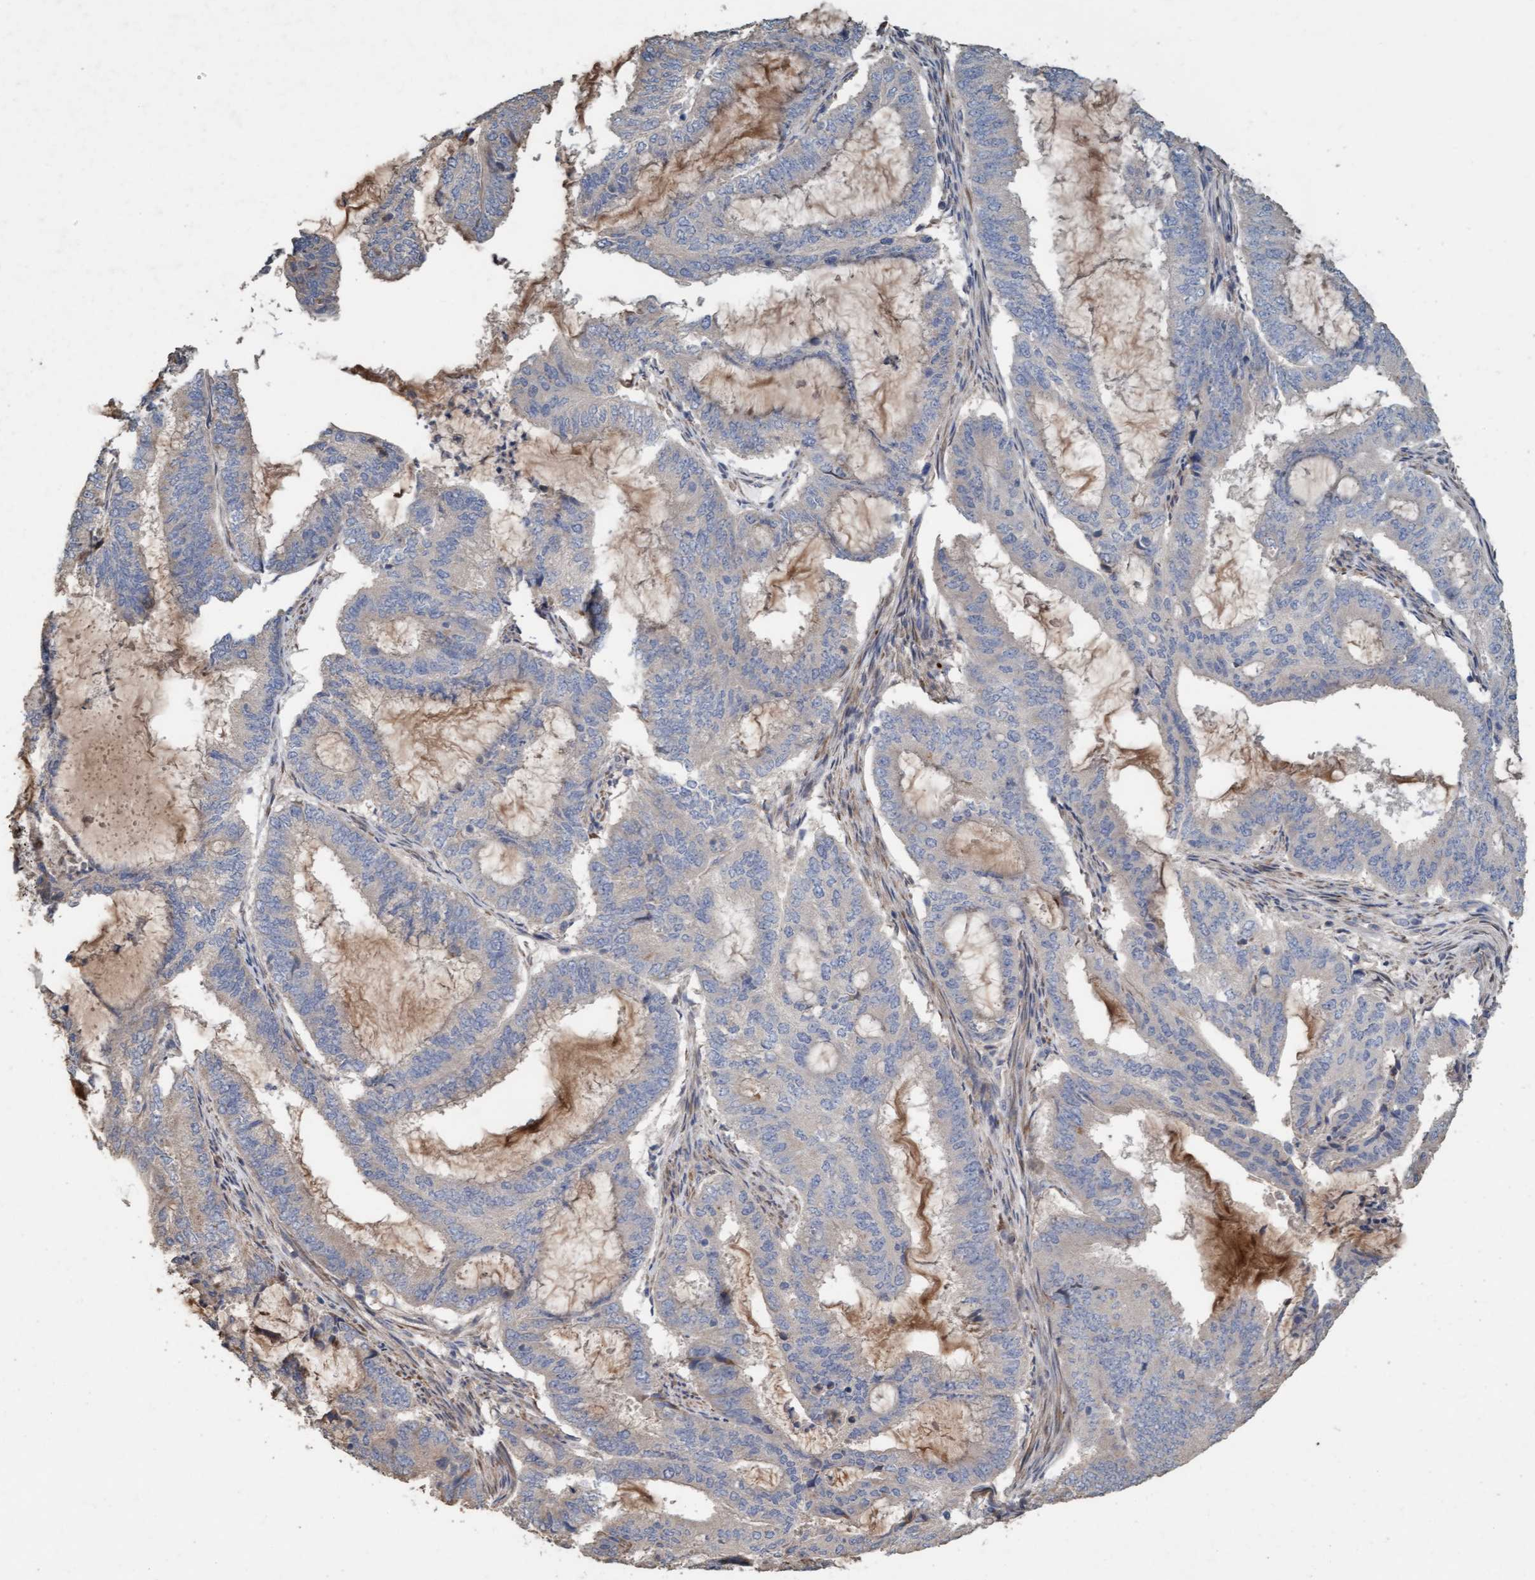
{"staining": {"intensity": "negative", "quantity": "none", "location": "none"}, "tissue": "endometrial cancer", "cell_type": "Tumor cells", "image_type": "cancer", "snomed": [{"axis": "morphology", "description": "Adenocarcinoma, NOS"}, {"axis": "topography", "description": "Endometrium"}], "caption": "Human adenocarcinoma (endometrial) stained for a protein using immunohistochemistry (IHC) shows no staining in tumor cells.", "gene": "LONRF1", "patient": {"sex": "female", "age": 51}}